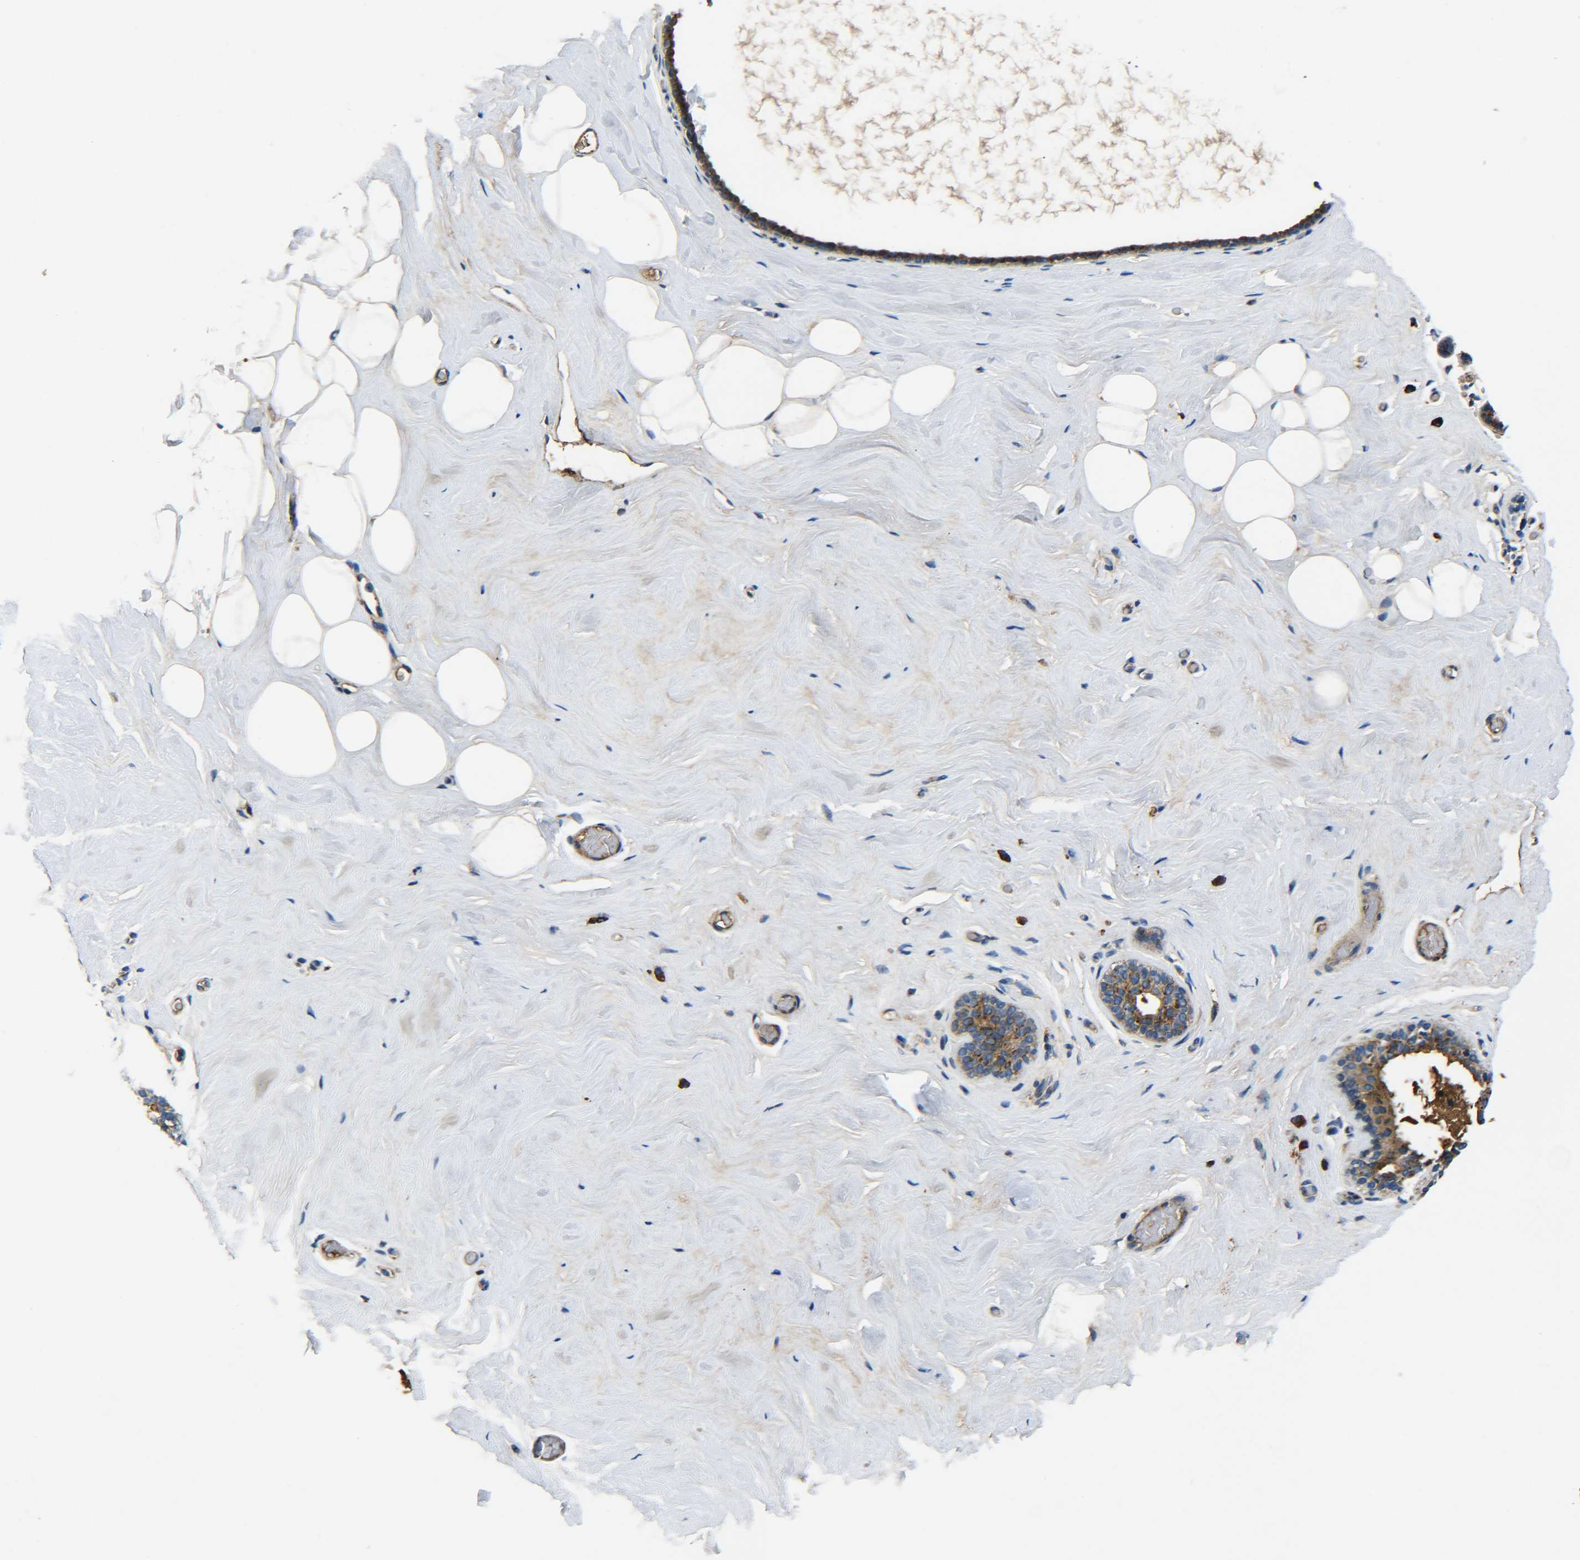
{"staining": {"intensity": "negative", "quantity": "none", "location": "none"}, "tissue": "breast", "cell_type": "Adipocytes", "image_type": "normal", "snomed": [{"axis": "morphology", "description": "Normal tissue, NOS"}, {"axis": "topography", "description": "Breast"}], "caption": "IHC of benign breast shows no positivity in adipocytes.", "gene": "RAB1B", "patient": {"sex": "female", "age": 75}}